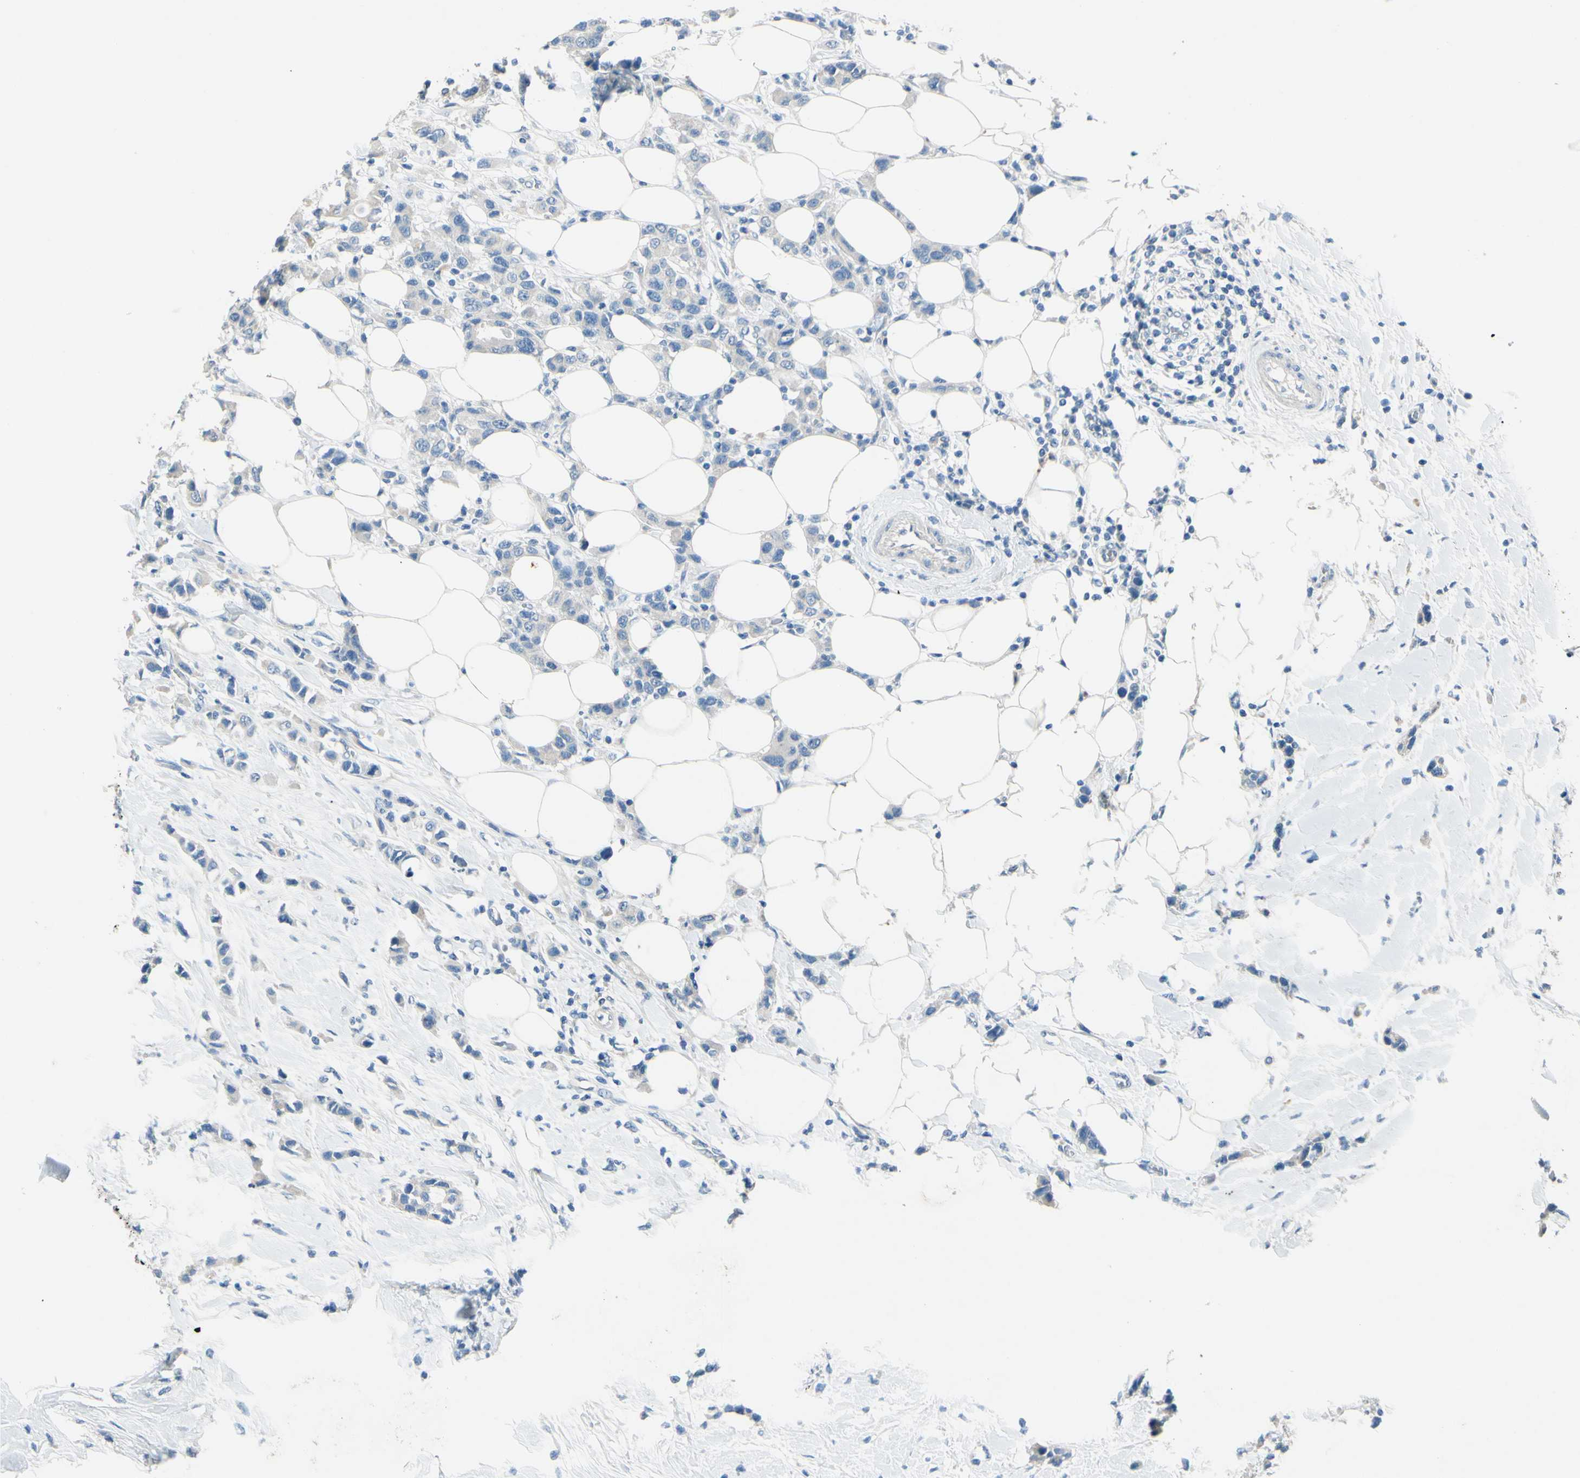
{"staining": {"intensity": "weak", "quantity": "<25%", "location": "cytoplasmic/membranous"}, "tissue": "breast cancer", "cell_type": "Tumor cells", "image_type": "cancer", "snomed": [{"axis": "morphology", "description": "Normal tissue, NOS"}, {"axis": "morphology", "description": "Duct carcinoma"}, {"axis": "topography", "description": "Breast"}], "caption": "This is a histopathology image of immunohistochemistry staining of breast cancer, which shows no expression in tumor cells. (DAB immunohistochemistry with hematoxylin counter stain).", "gene": "CDH10", "patient": {"sex": "female", "age": 50}}